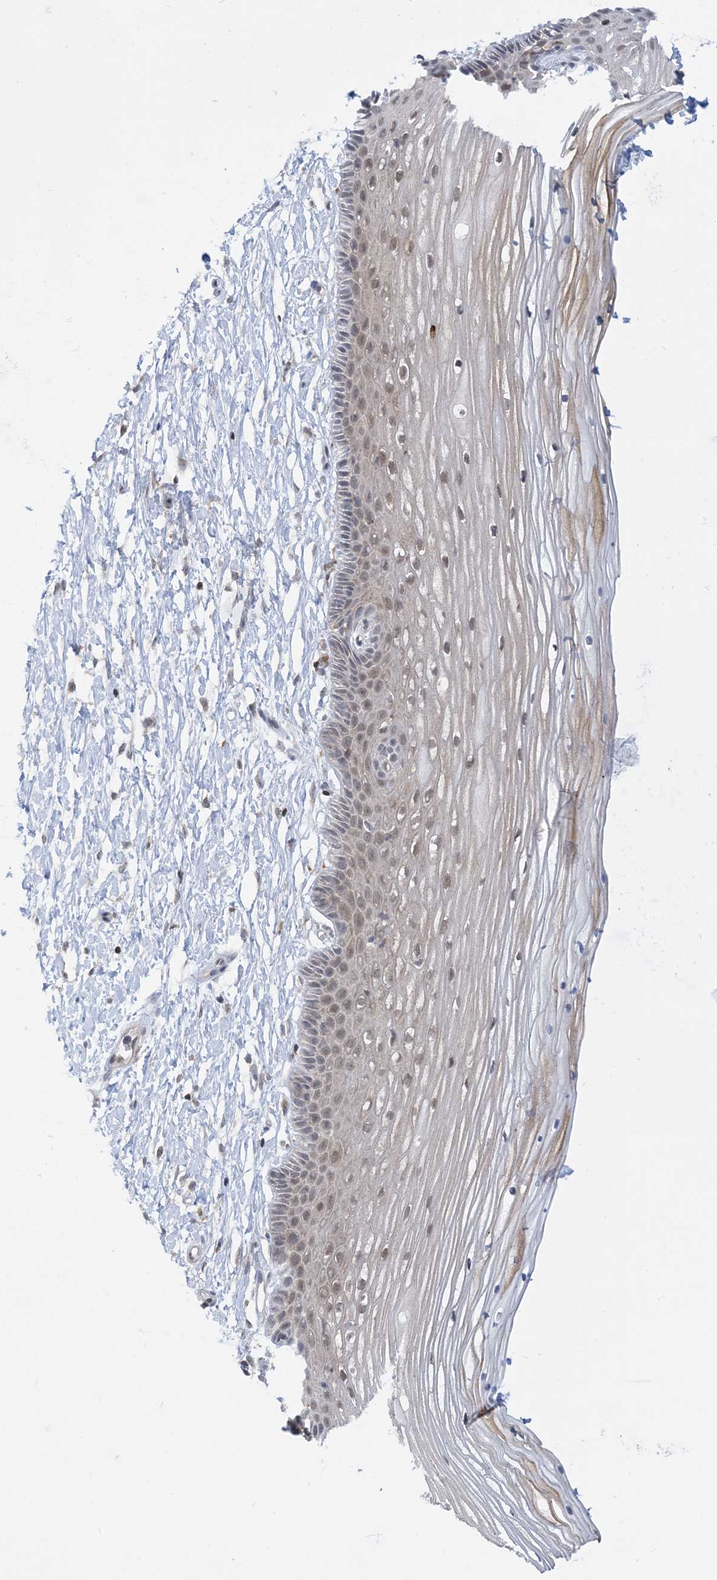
{"staining": {"intensity": "moderate", "quantity": ">75%", "location": "cytoplasmic/membranous,nuclear"}, "tissue": "vagina", "cell_type": "Squamous epithelial cells", "image_type": "normal", "snomed": [{"axis": "morphology", "description": "Normal tissue, NOS"}, {"axis": "topography", "description": "Vagina"}, {"axis": "topography", "description": "Cervix"}], "caption": "IHC micrograph of benign vagina: vagina stained using IHC displays medium levels of moderate protein expression localized specifically in the cytoplasmic/membranous,nuclear of squamous epithelial cells, appearing as a cytoplasmic/membranous,nuclear brown color.", "gene": "CASP4", "patient": {"sex": "female", "age": 40}}